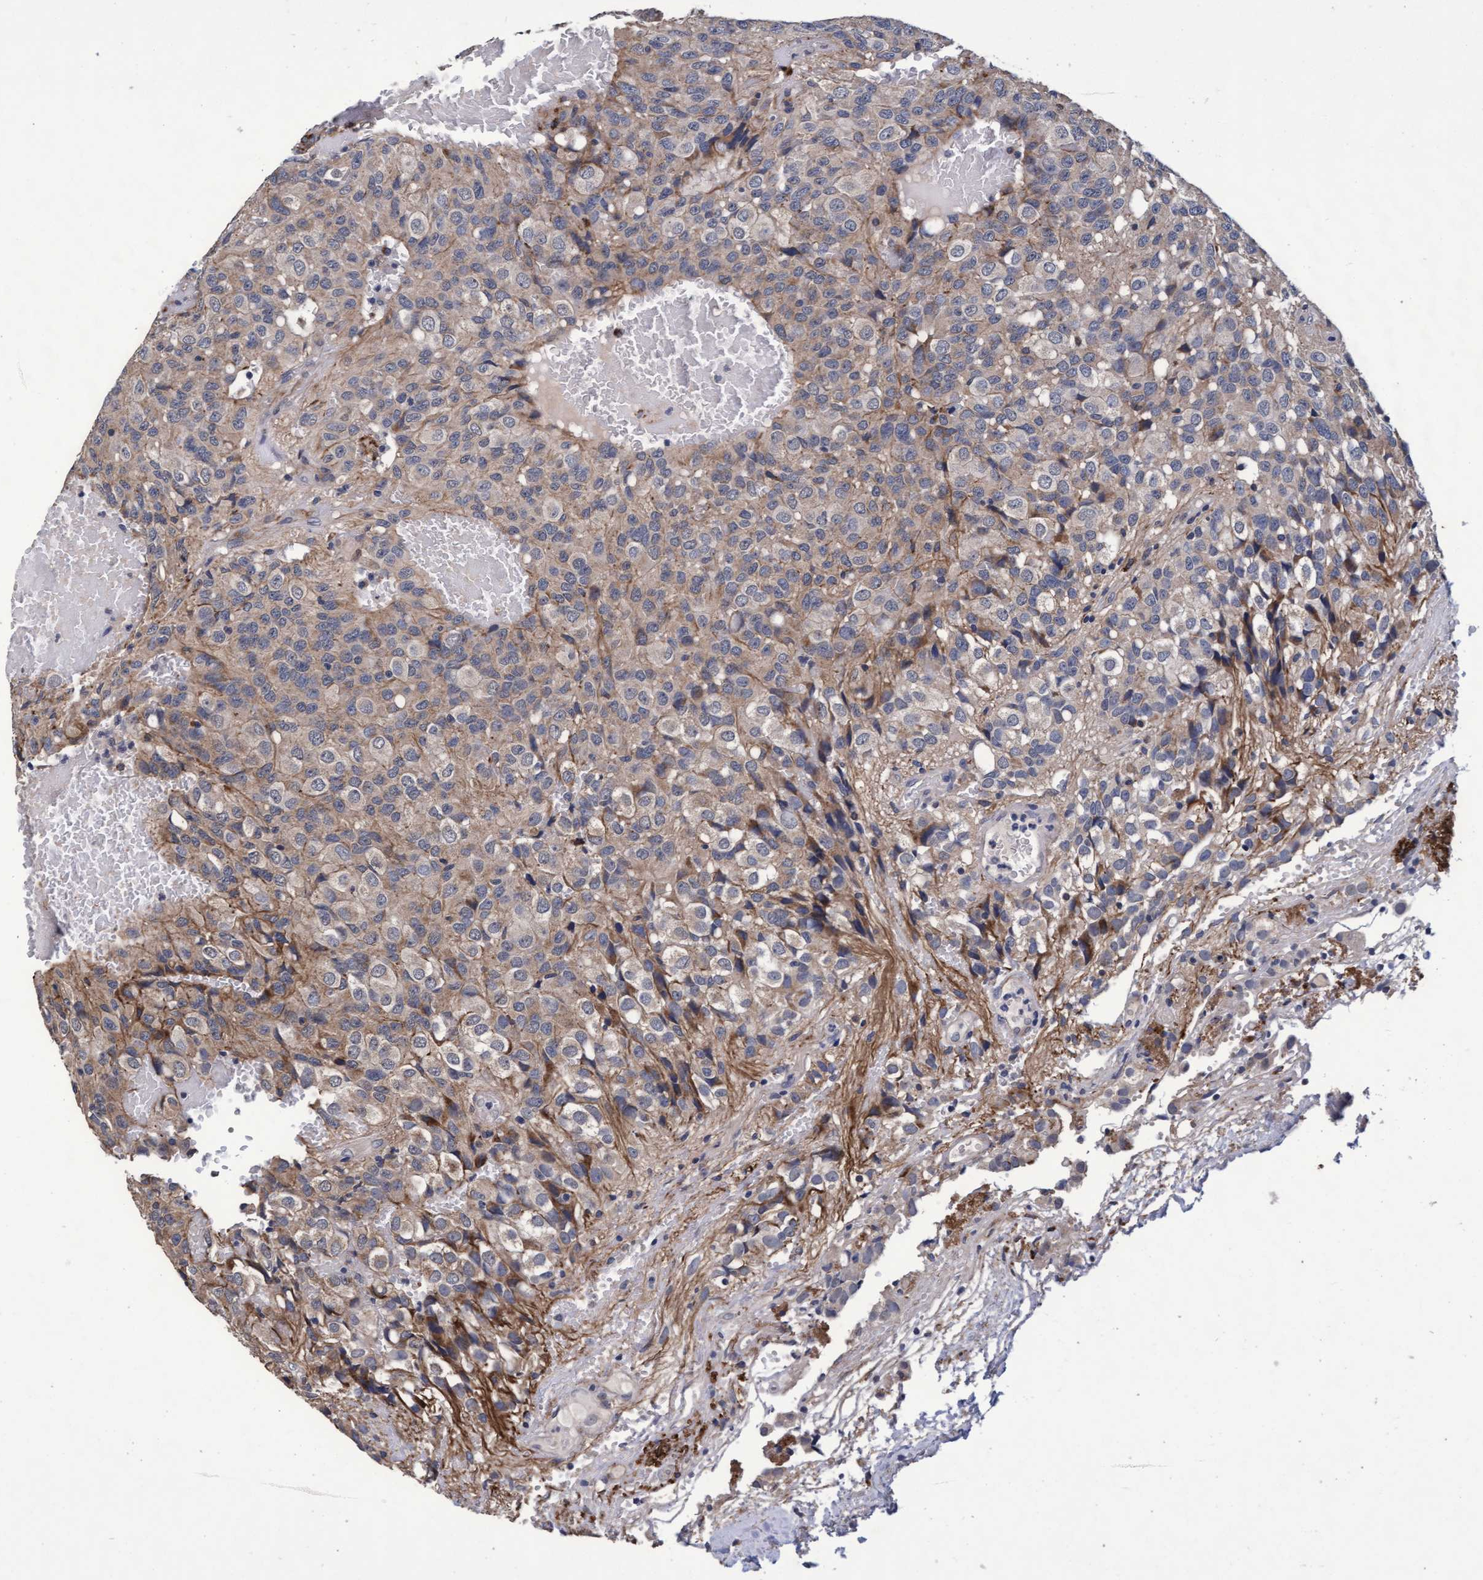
{"staining": {"intensity": "negative", "quantity": "none", "location": "none"}, "tissue": "glioma", "cell_type": "Tumor cells", "image_type": "cancer", "snomed": [{"axis": "morphology", "description": "Glioma, malignant, High grade"}, {"axis": "topography", "description": "Brain"}], "caption": "DAB immunohistochemical staining of human glioma exhibits no significant expression in tumor cells.", "gene": "CPQ", "patient": {"sex": "male", "age": 32}}